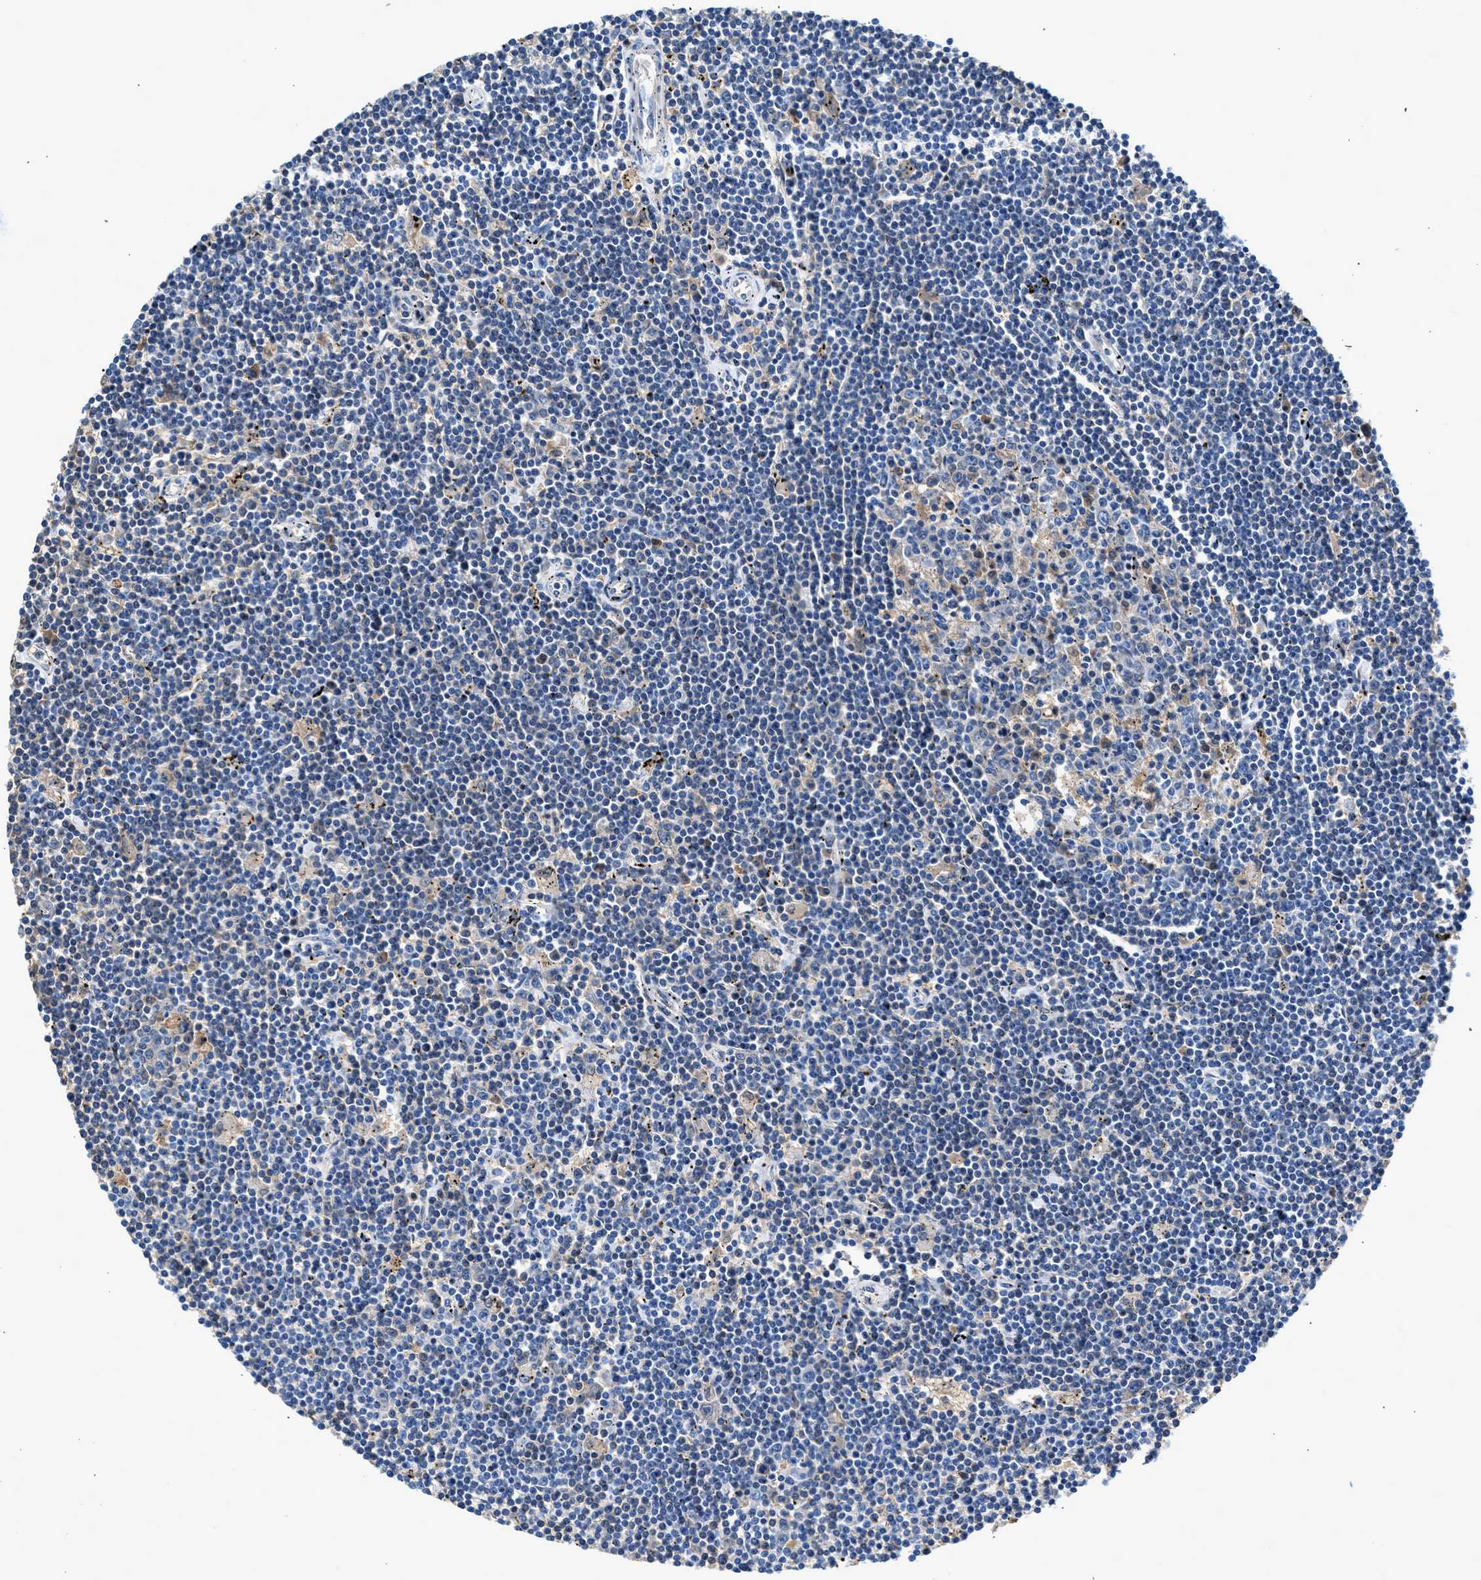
{"staining": {"intensity": "negative", "quantity": "none", "location": "none"}, "tissue": "lymphoma", "cell_type": "Tumor cells", "image_type": "cancer", "snomed": [{"axis": "morphology", "description": "Malignant lymphoma, non-Hodgkin's type, Low grade"}, {"axis": "topography", "description": "Spleen"}], "caption": "DAB (3,3'-diaminobenzidine) immunohistochemical staining of malignant lymphoma, non-Hodgkin's type (low-grade) shows no significant staining in tumor cells.", "gene": "RWDD2B", "patient": {"sex": "male", "age": 76}}